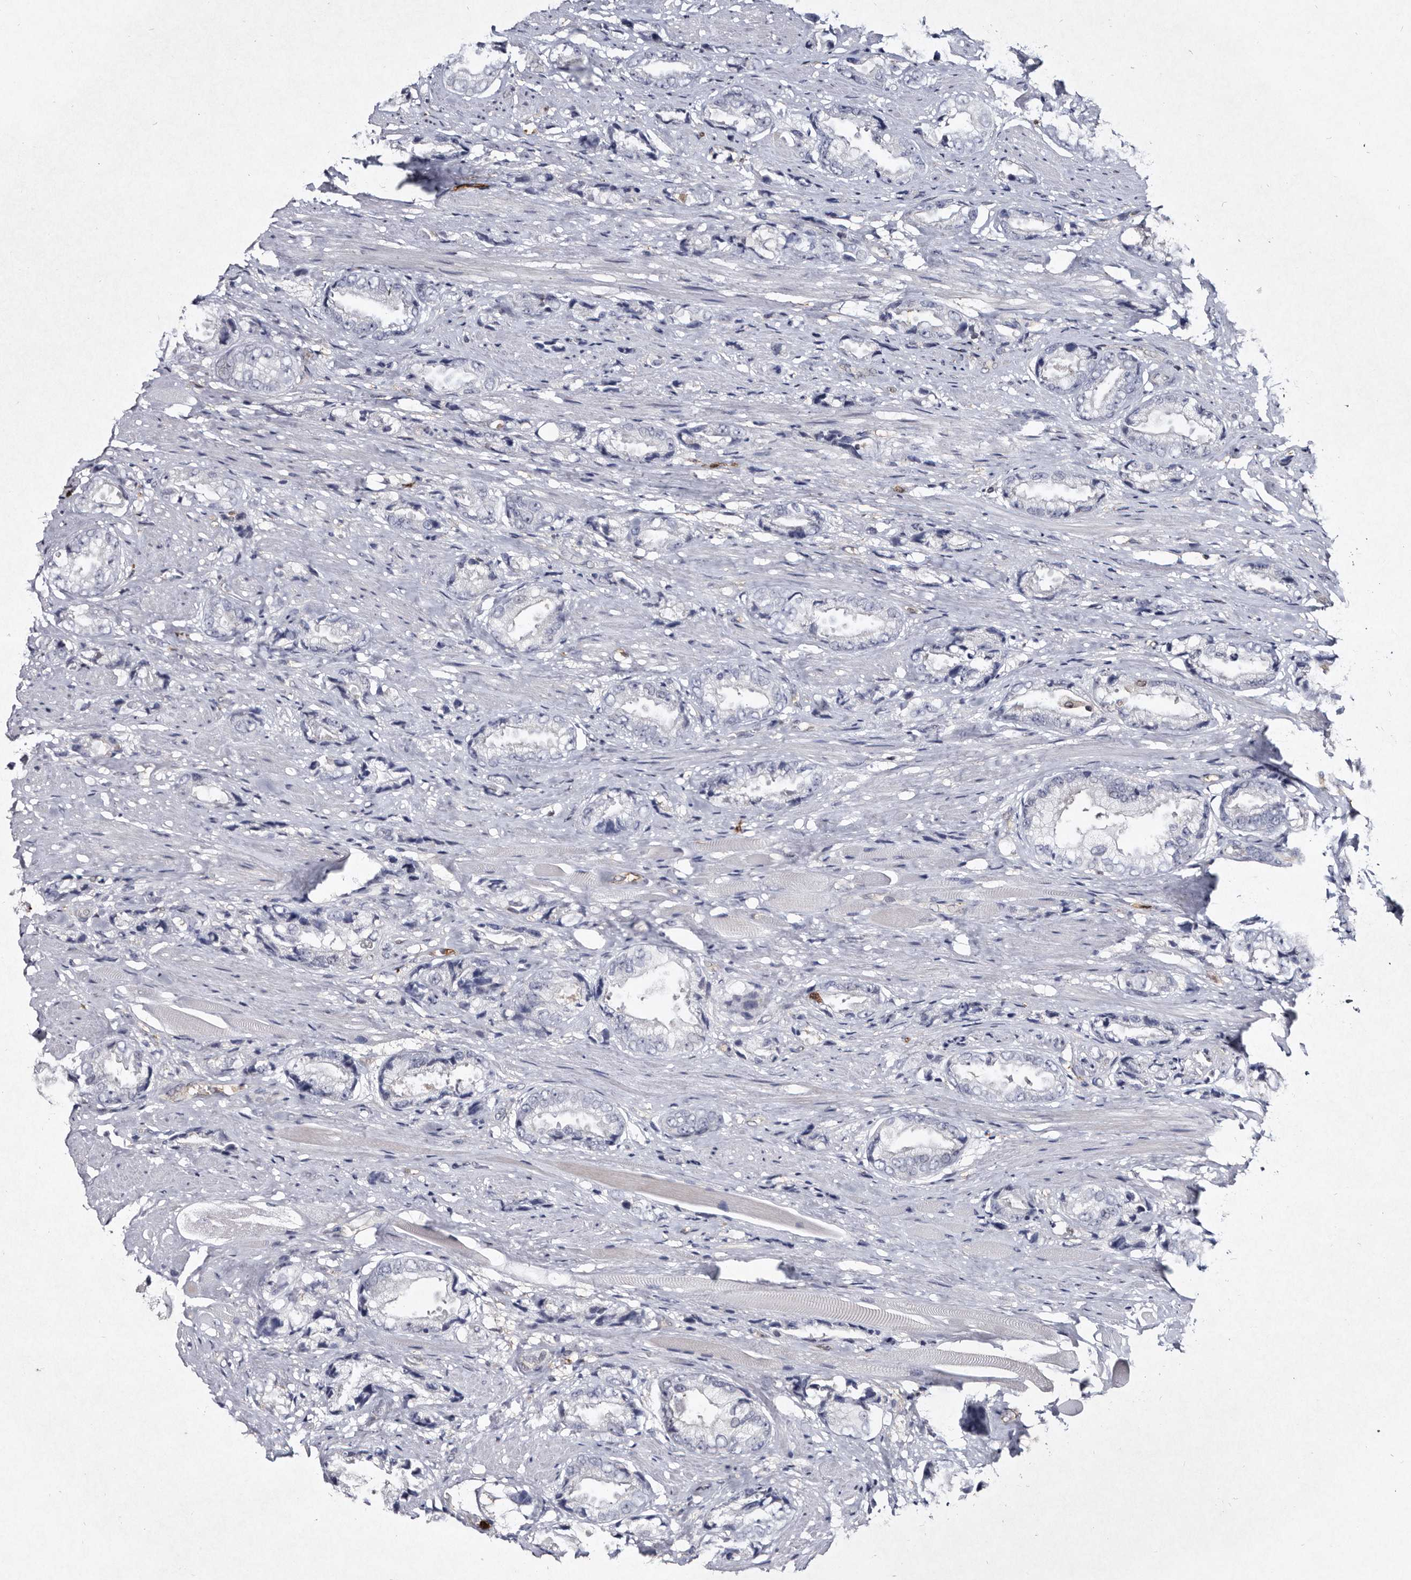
{"staining": {"intensity": "negative", "quantity": "none", "location": "none"}, "tissue": "prostate cancer", "cell_type": "Tumor cells", "image_type": "cancer", "snomed": [{"axis": "morphology", "description": "Adenocarcinoma, High grade"}, {"axis": "topography", "description": "Prostate"}], "caption": "The immunohistochemistry histopathology image has no significant positivity in tumor cells of prostate cancer tissue.", "gene": "SERPINB8", "patient": {"sex": "male", "age": 61}}